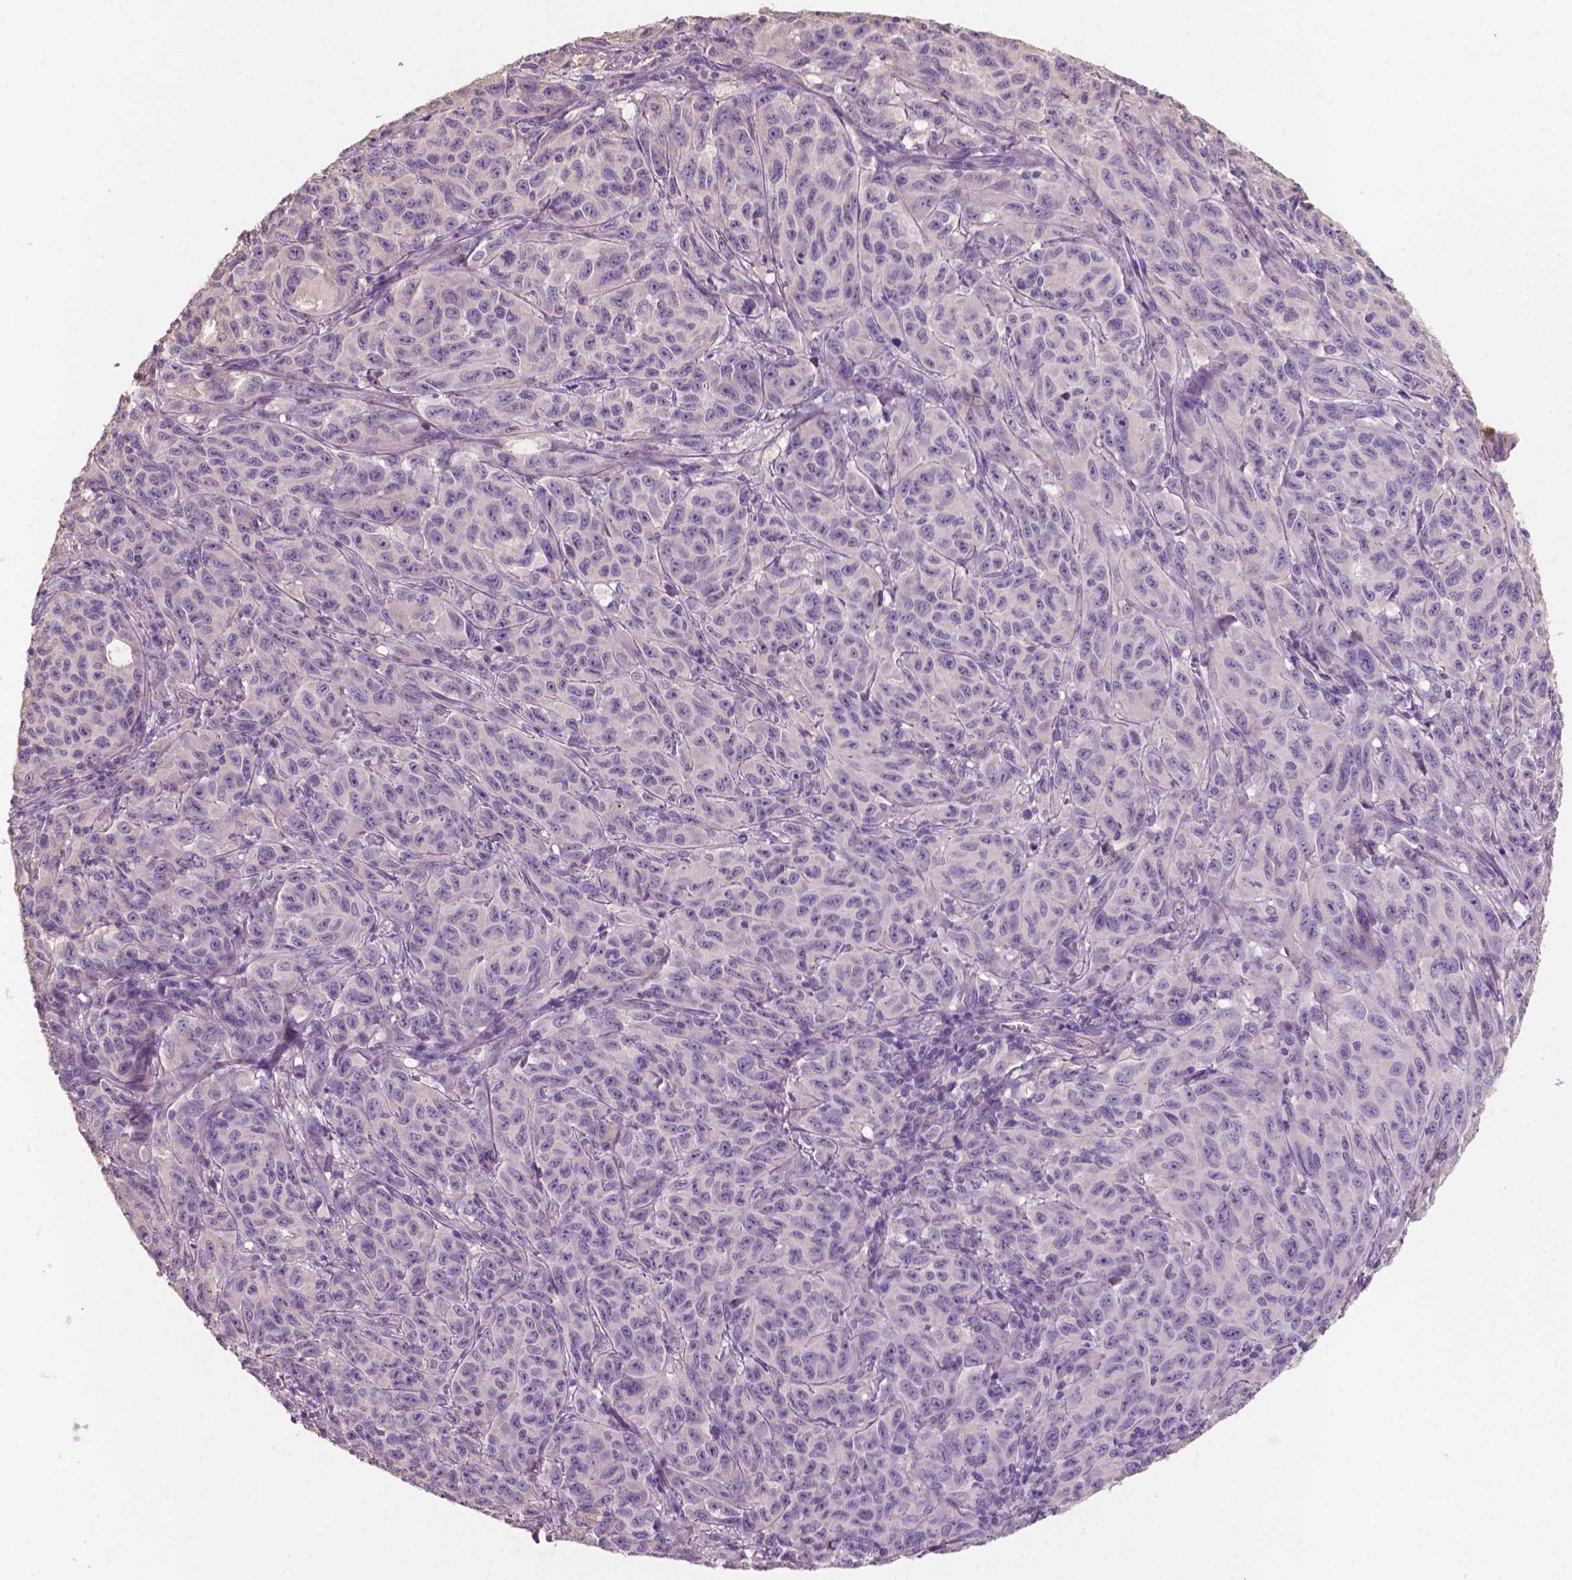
{"staining": {"intensity": "negative", "quantity": "none", "location": "none"}, "tissue": "melanoma", "cell_type": "Tumor cells", "image_type": "cancer", "snomed": [{"axis": "morphology", "description": "Malignant melanoma, NOS"}, {"axis": "topography", "description": "Vulva, labia, clitoris and Bartholin´s gland, NO"}], "caption": "An image of malignant melanoma stained for a protein exhibits no brown staining in tumor cells. (Brightfield microscopy of DAB IHC at high magnification).", "gene": "SBSN", "patient": {"sex": "female", "age": 75}}